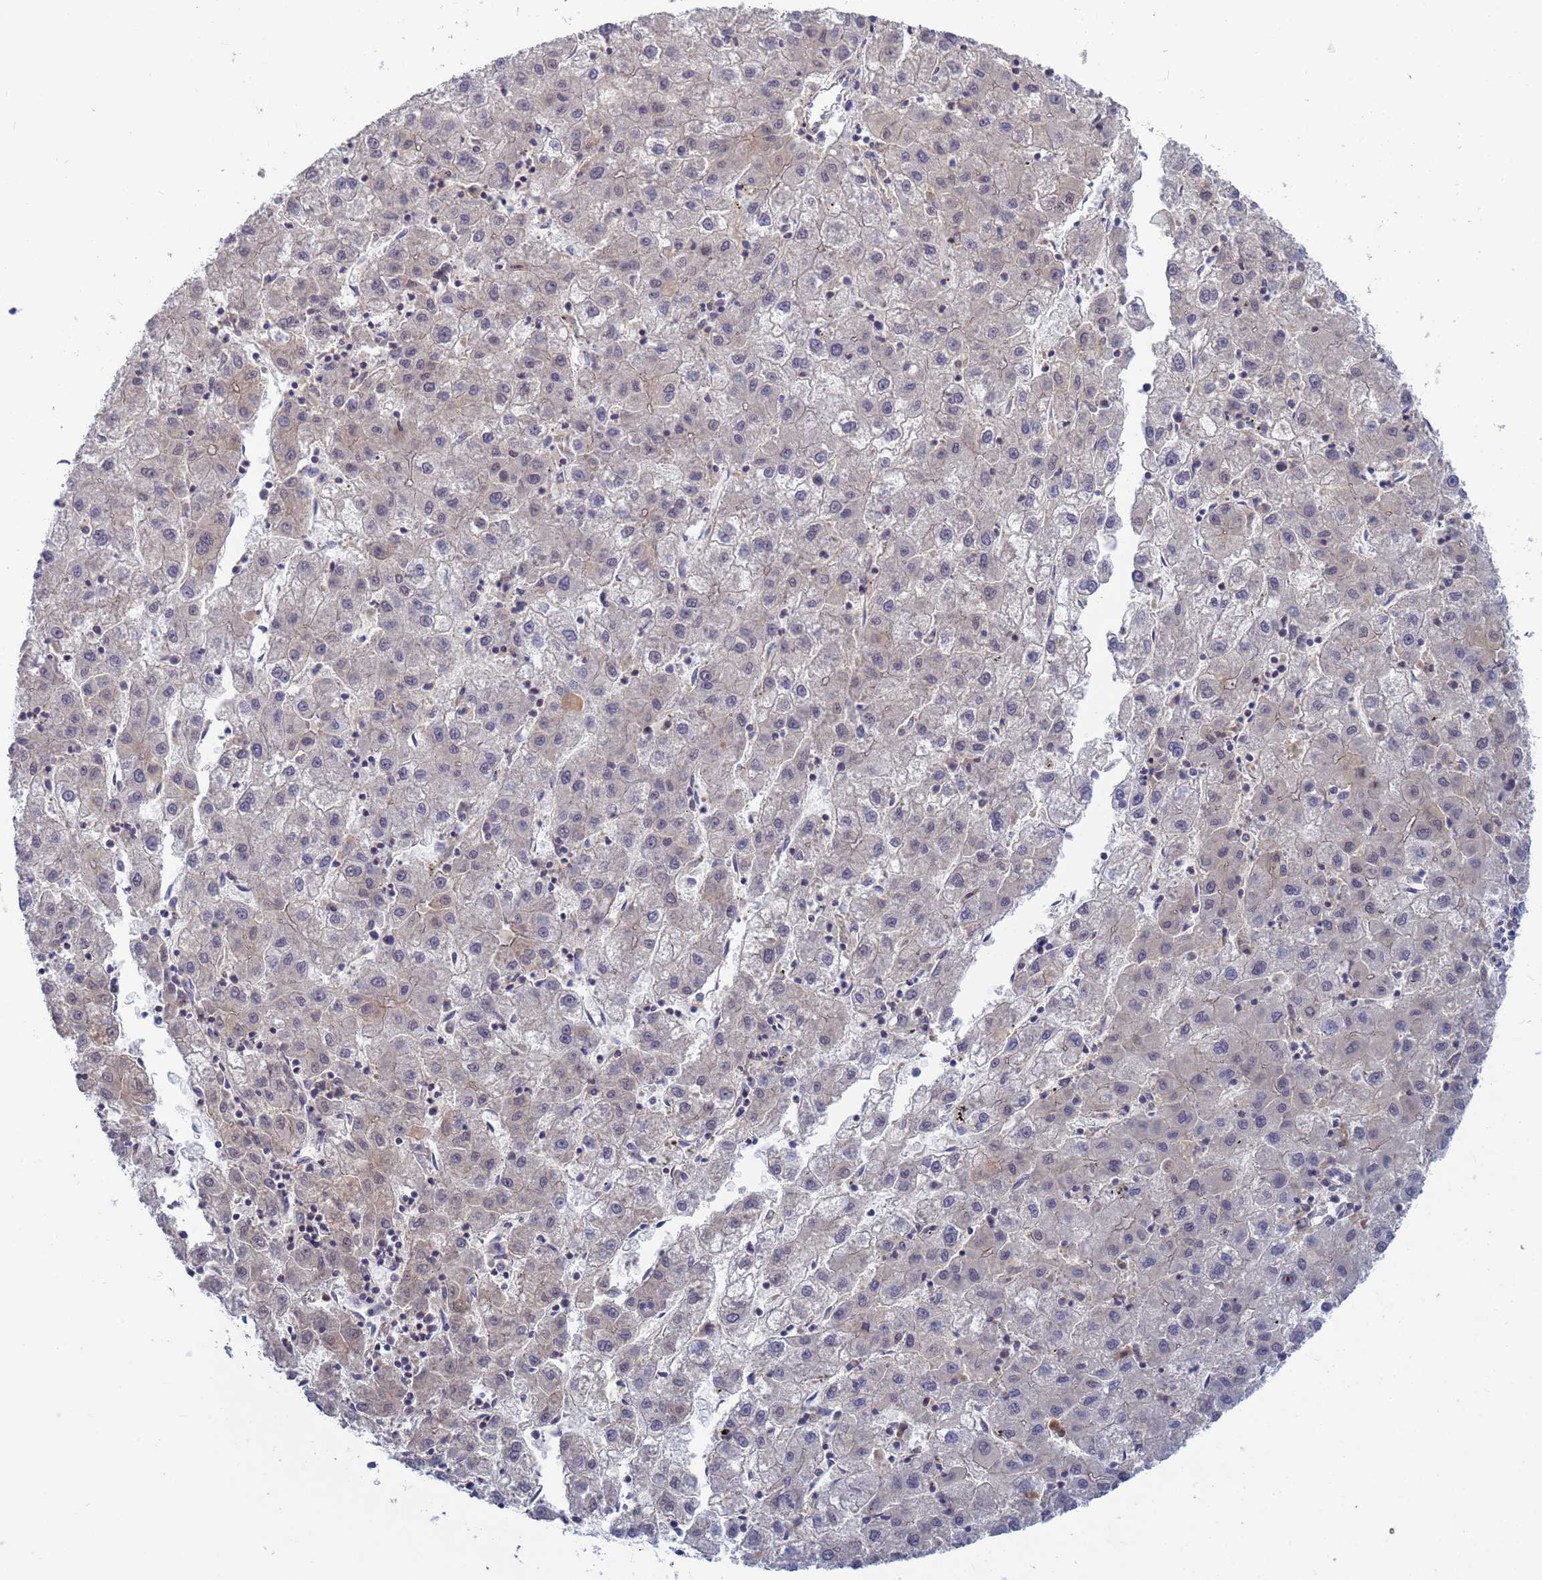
{"staining": {"intensity": "negative", "quantity": "none", "location": "none"}, "tissue": "liver cancer", "cell_type": "Tumor cells", "image_type": "cancer", "snomed": [{"axis": "morphology", "description": "Carcinoma, Hepatocellular, NOS"}, {"axis": "topography", "description": "Liver"}], "caption": "IHC of human liver cancer (hepatocellular carcinoma) reveals no expression in tumor cells. The staining was performed using DAB (3,3'-diaminobenzidine) to visualize the protein expression in brown, while the nuclei were stained in blue with hematoxylin (Magnification: 20x).", "gene": "SHARPIN", "patient": {"sex": "male", "age": 72}}